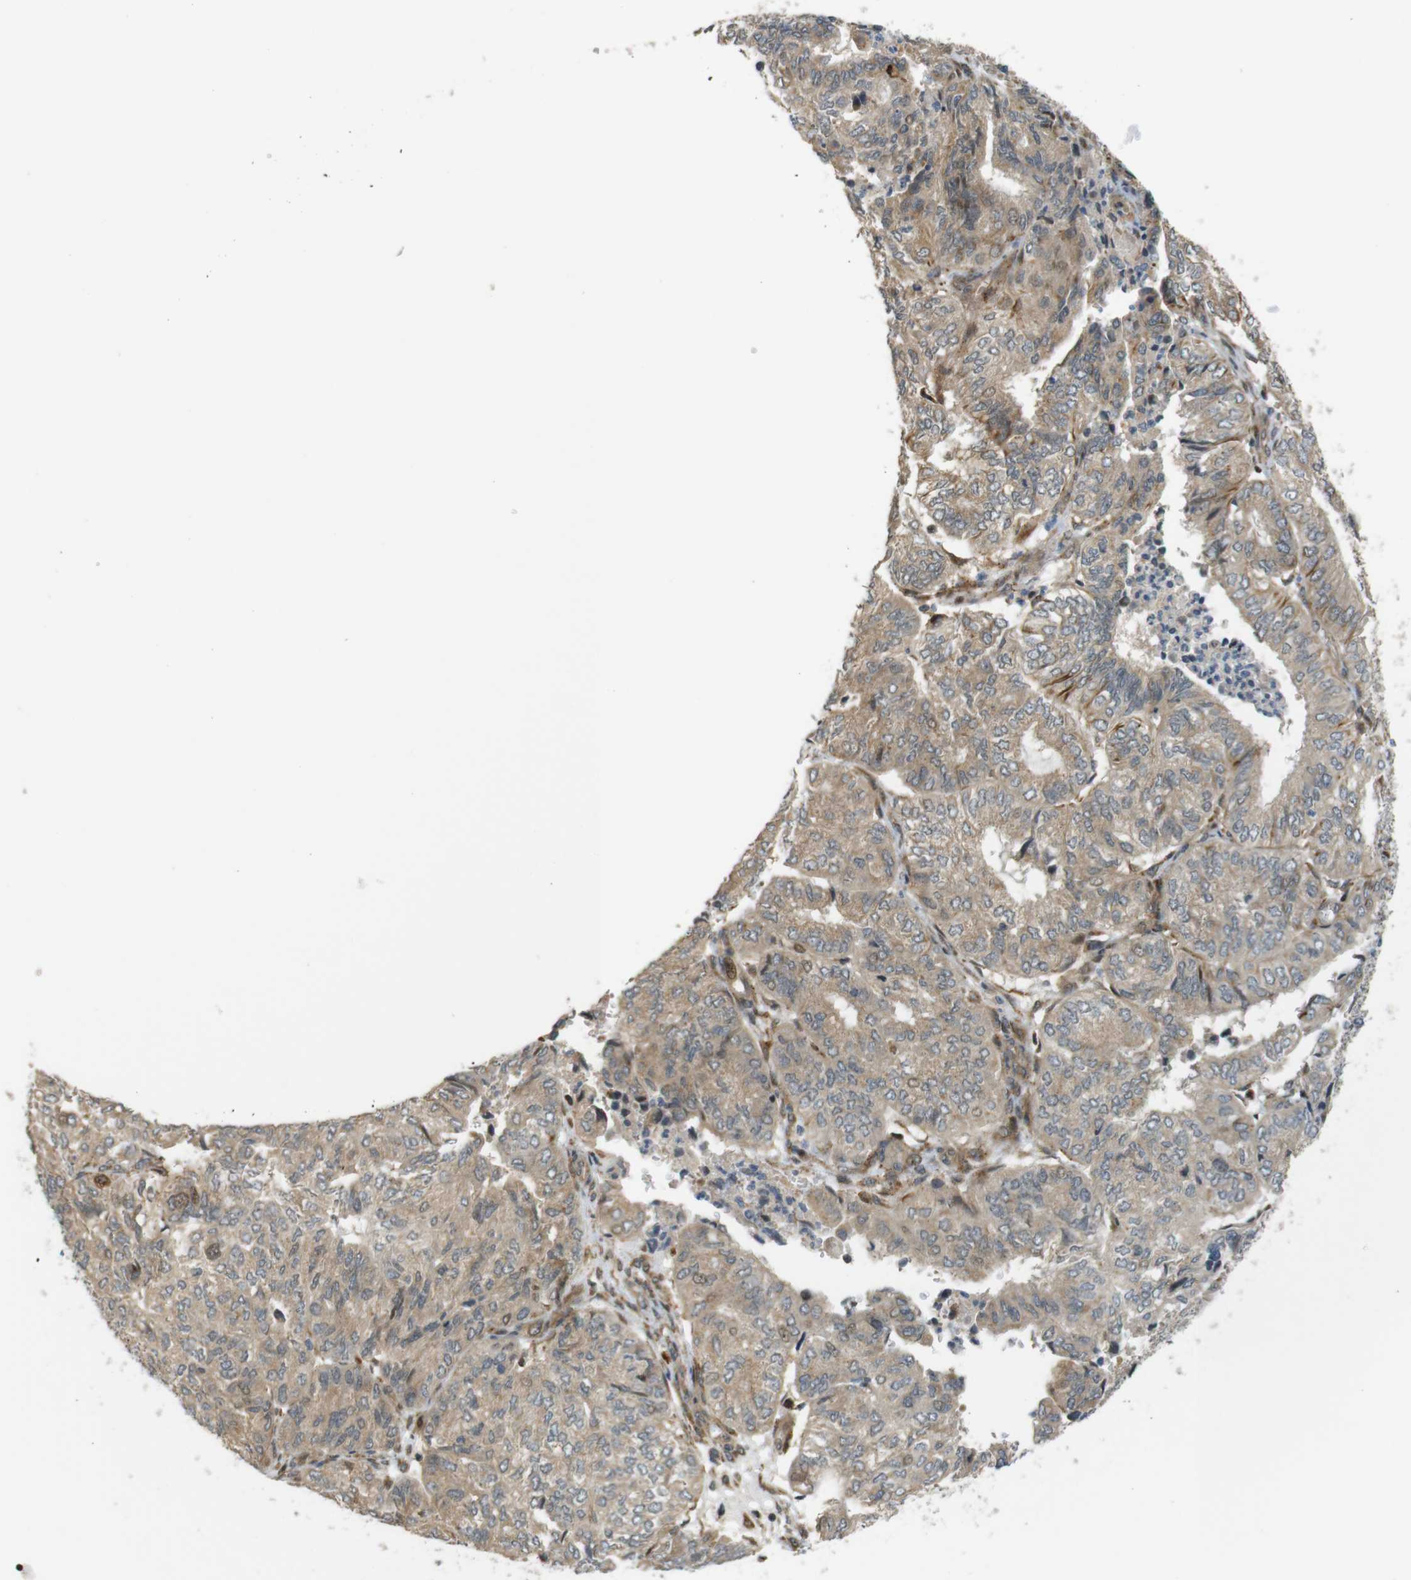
{"staining": {"intensity": "weak", "quantity": ">75%", "location": "cytoplasmic/membranous"}, "tissue": "endometrial cancer", "cell_type": "Tumor cells", "image_type": "cancer", "snomed": [{"axis": "morphology", "description": "Adenocarcinoma, NOS"}, {"axis": "topography", "description": "Uterus"}], "caption": "Immunohistochemical staining of adenocarcinoma (endometrial) shows weak cytoplasmic/membranous protein staining in approximately >75% of tumor cells. (IHC, brightfield microscopy, high magnification).", "gene": "TSPAN9", "patient": {"sex": "female", "age": 60}}